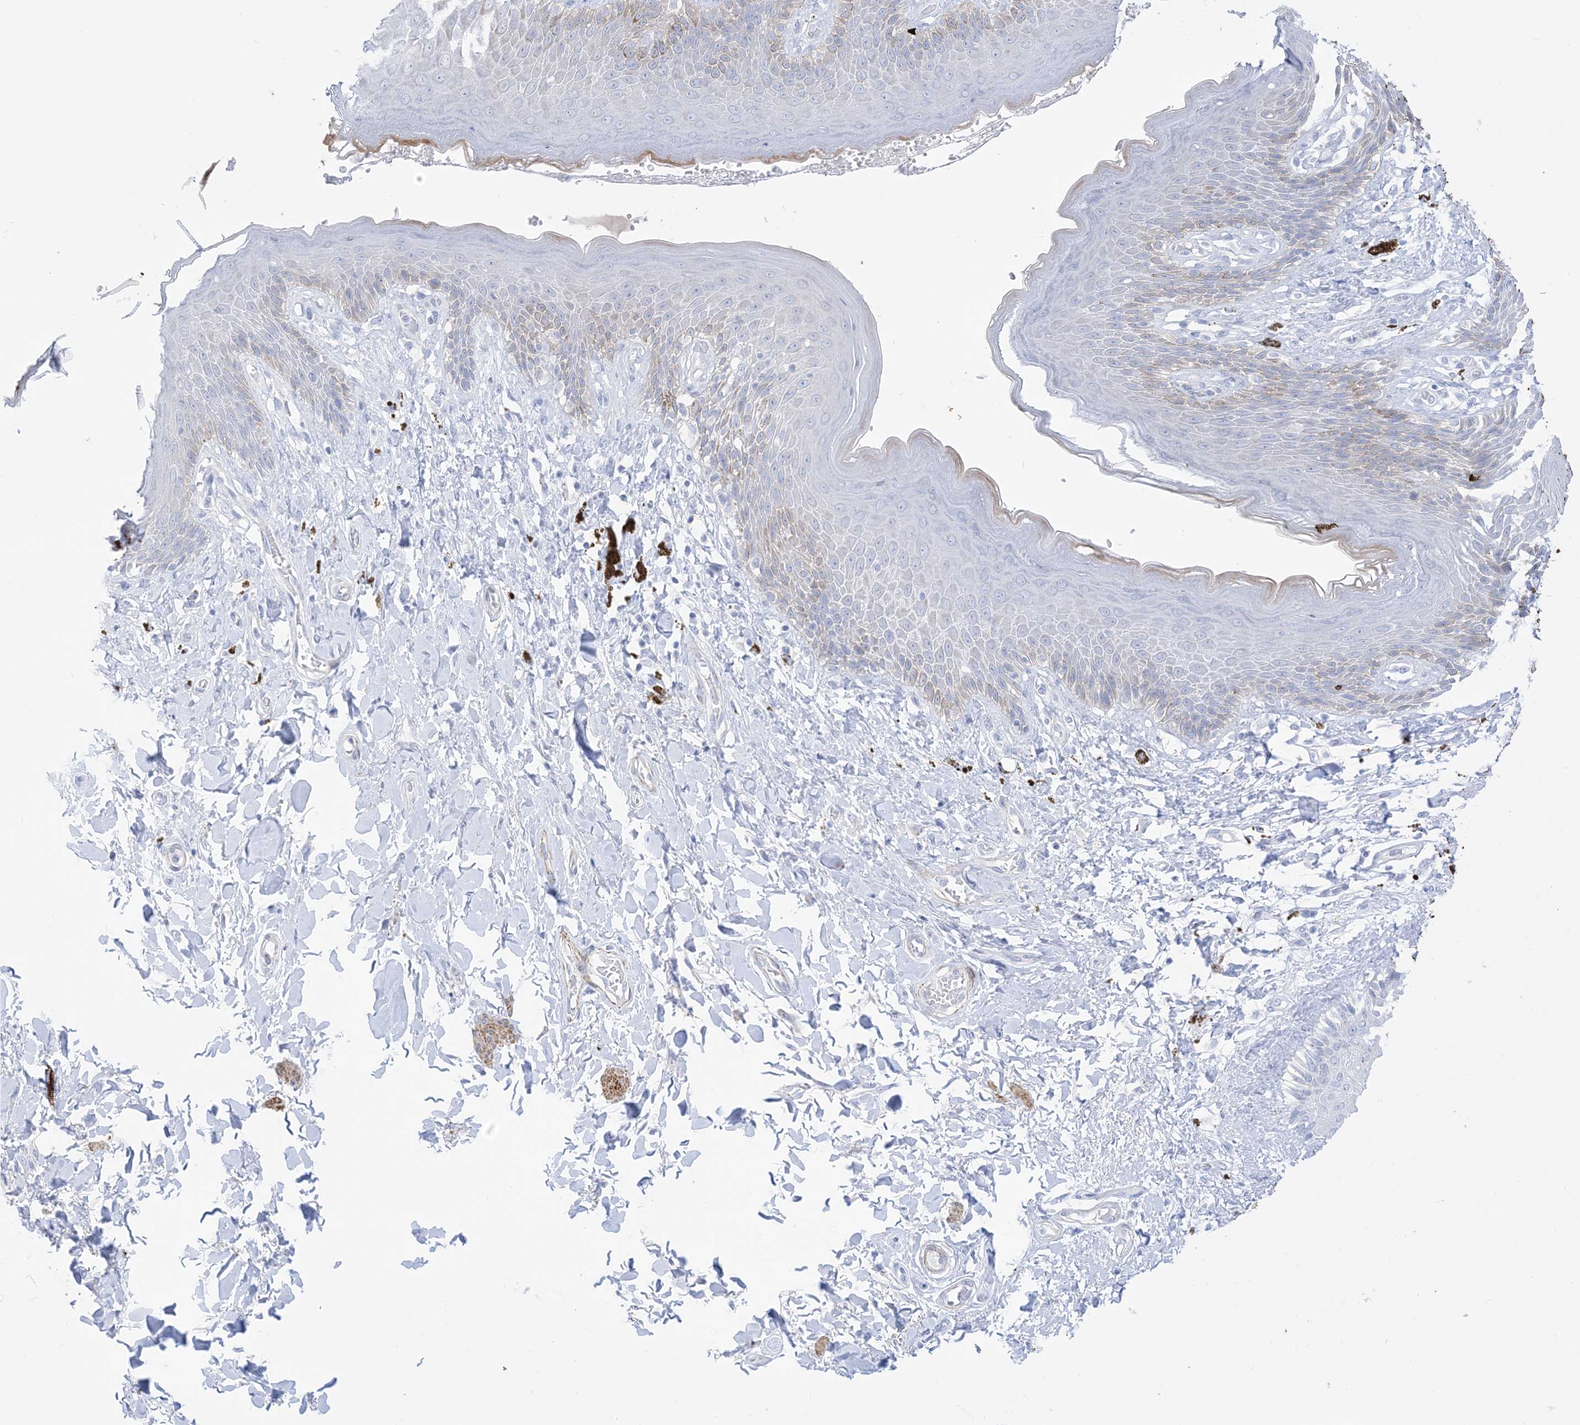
{"staining": {"intensity": "weak", "quantity": "<25%", "location": "cytoplasmic/membranous"}, "tissue": "skin", "cell_type": "Epidermal cells", "image_type": "normal", "snomed": [{"axis": "morphology", "description": "Normal tissue, NOS"}, {"axis": "topography", "description": "Anal"}], "caption": "This is an immunohistochemistry (IHC) micrograph of unremarkable skin. There is no staining in epidermal cells.", "gene": "MARS2", "patient": {"sex": "female", "age": 78}}